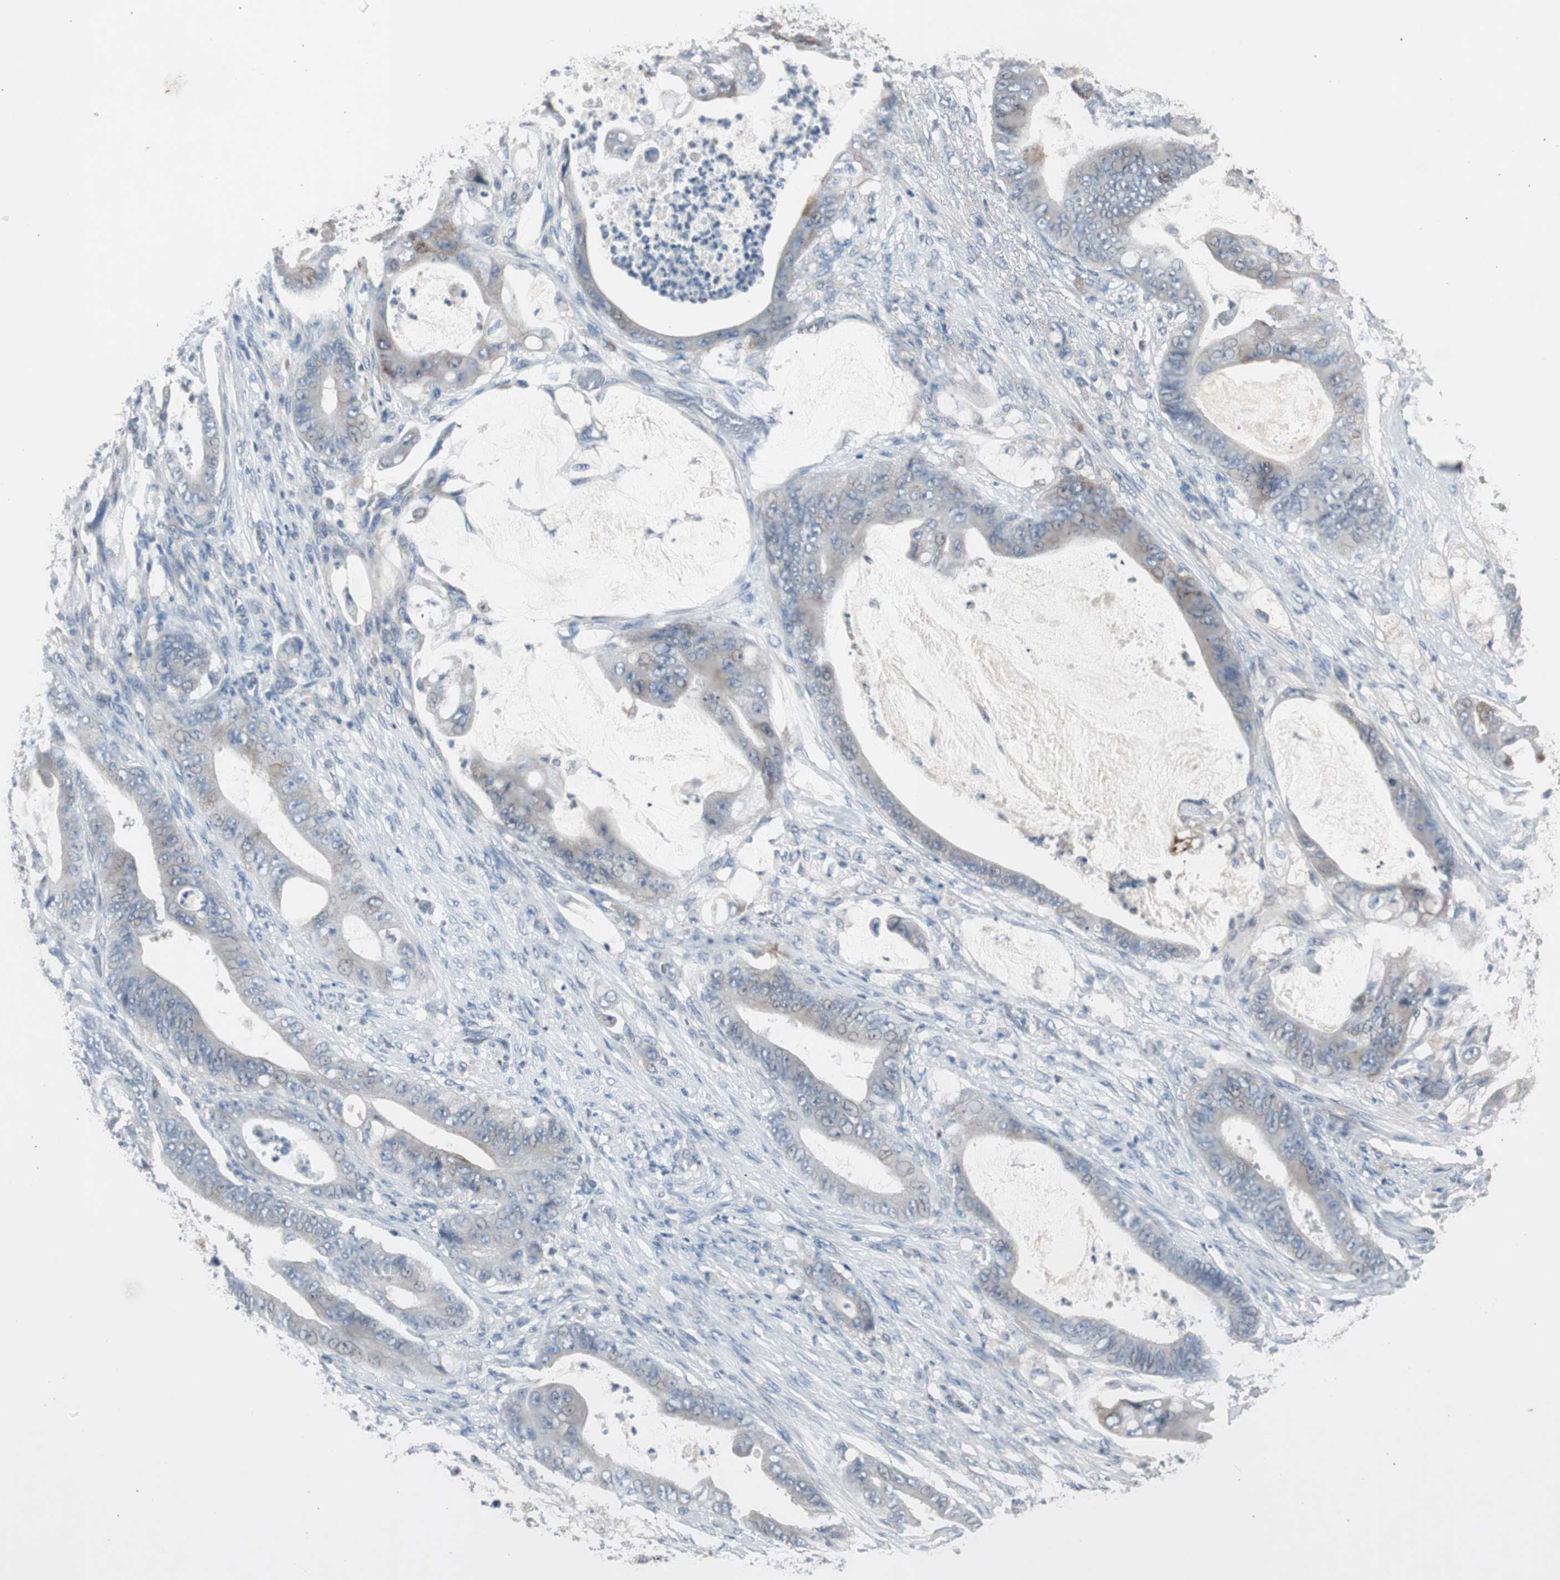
{"staining": {"intensity": "moderate", "quantity": "<25%", "location": "cytoplasmic/membranous"}, "tissue": "stomach cancer", "cell_type": "Tumor cells", "image_type": "cancer", "snomed": [{"axis": "morphology", "description": "Adenocarcinoma, NOS"}, {"axis": "topography", "description": "Stomach"}], "caption": "Tumor cells reveal low levels of moderate cytoplasmic/membranous expression in about <25% of cells in human stomach adenocarcinoma.", "gene": "TK1", "patient": {"sex": "female", "age": 73}}